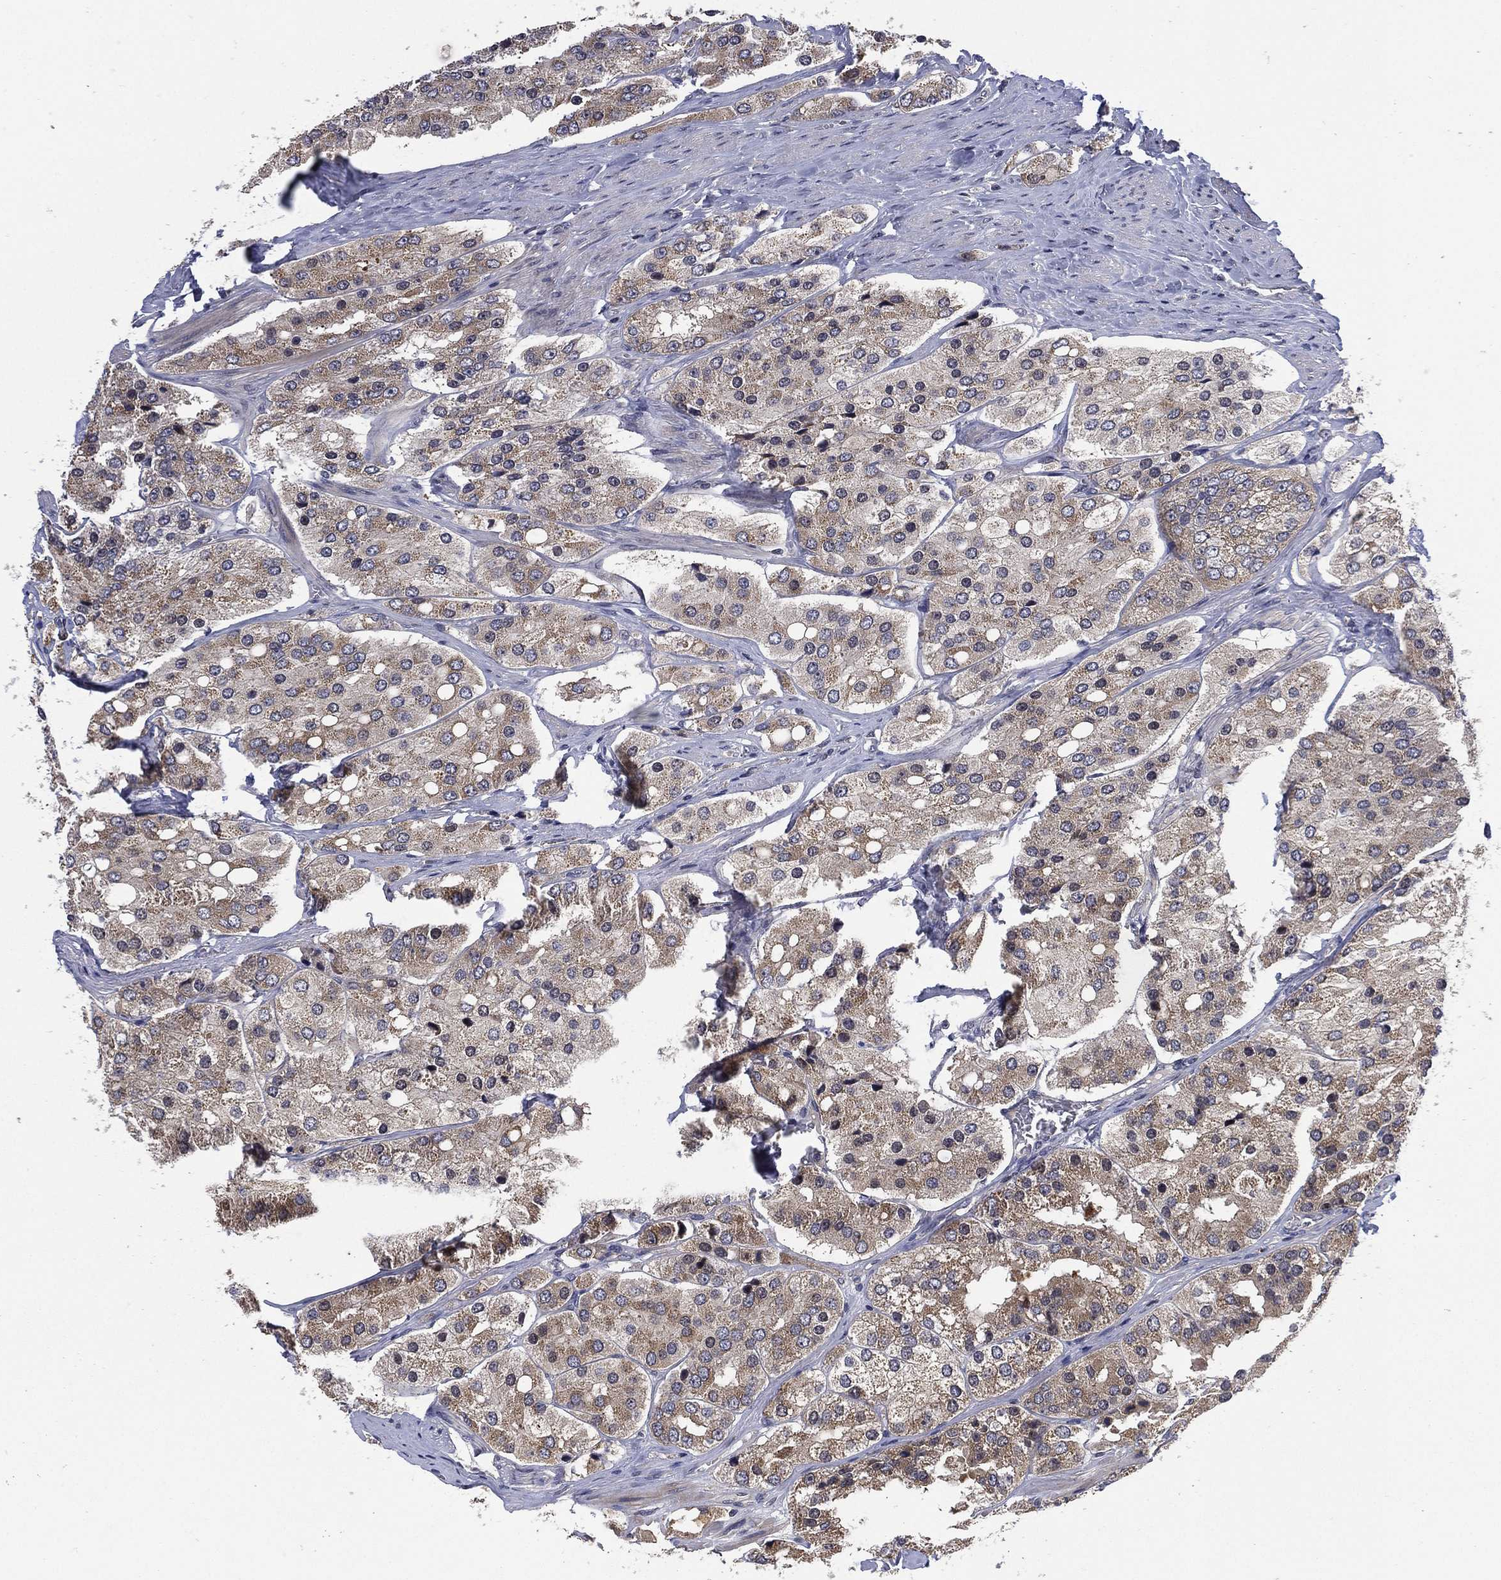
{"staining": {"intensity": "weak", "quantity": "<25%", "location": "cytoplasmic/membranous"}, "tissue": "prostate cancer", "cell_type": "Tumor cells", "image_type": "cancer", "snomed": [{"axis": "morphology", "description": "Adenocarcinoma, Low grade"}, {"axis": "topography", "description": "Prostate"}], "caption": "Image shows no protein expression in tumor cells of prostate cancer (low-grade adenocarcinoma) tissue.", "gene": "SELENOO", "patient": {"sex": "male", "age": 69}}